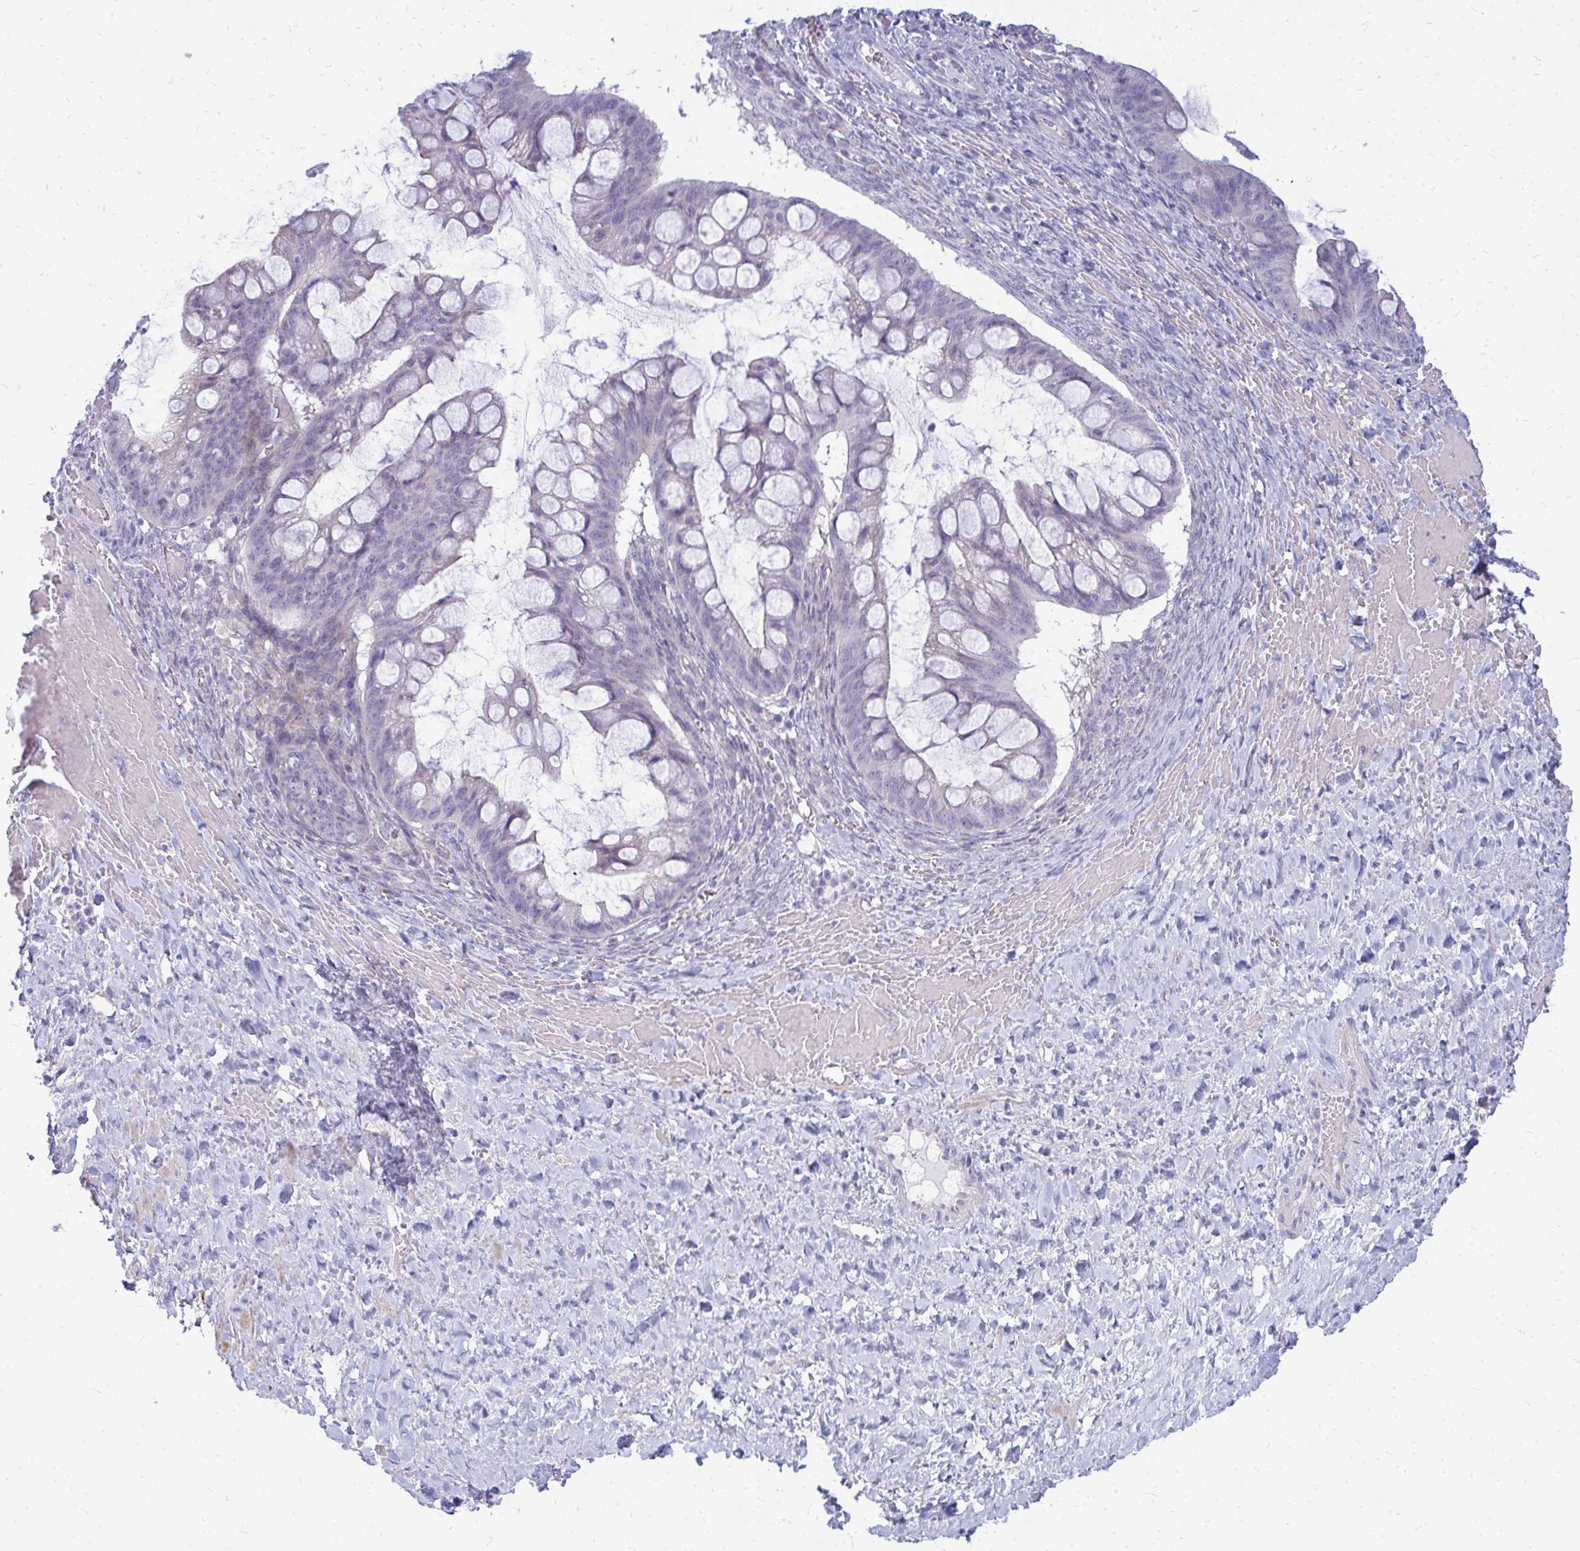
{"staining": {"intensity": "negative", "quantity": "none", "location": "none"}, "tissue": "ovarian cancer", "cell_type": "Tumor cells", "image_type": "cancer", "snomed": [{"axis": "morphology", "description": "Cystadenocarcinoma, mucinous, NOS"}, {"axis": "topography", "description": "Ovary"}], "caption": "The immunohistochemistry image has no significant positivity in tumor cells of ovarian cancer tissue. (DAB (3,3'-diaminobenzidine) immunohistochemistry visualized using brightfield microscopy, high magnification).", "gene": "TSPEAR", "patient": {"sex": "female", "age": 73}}